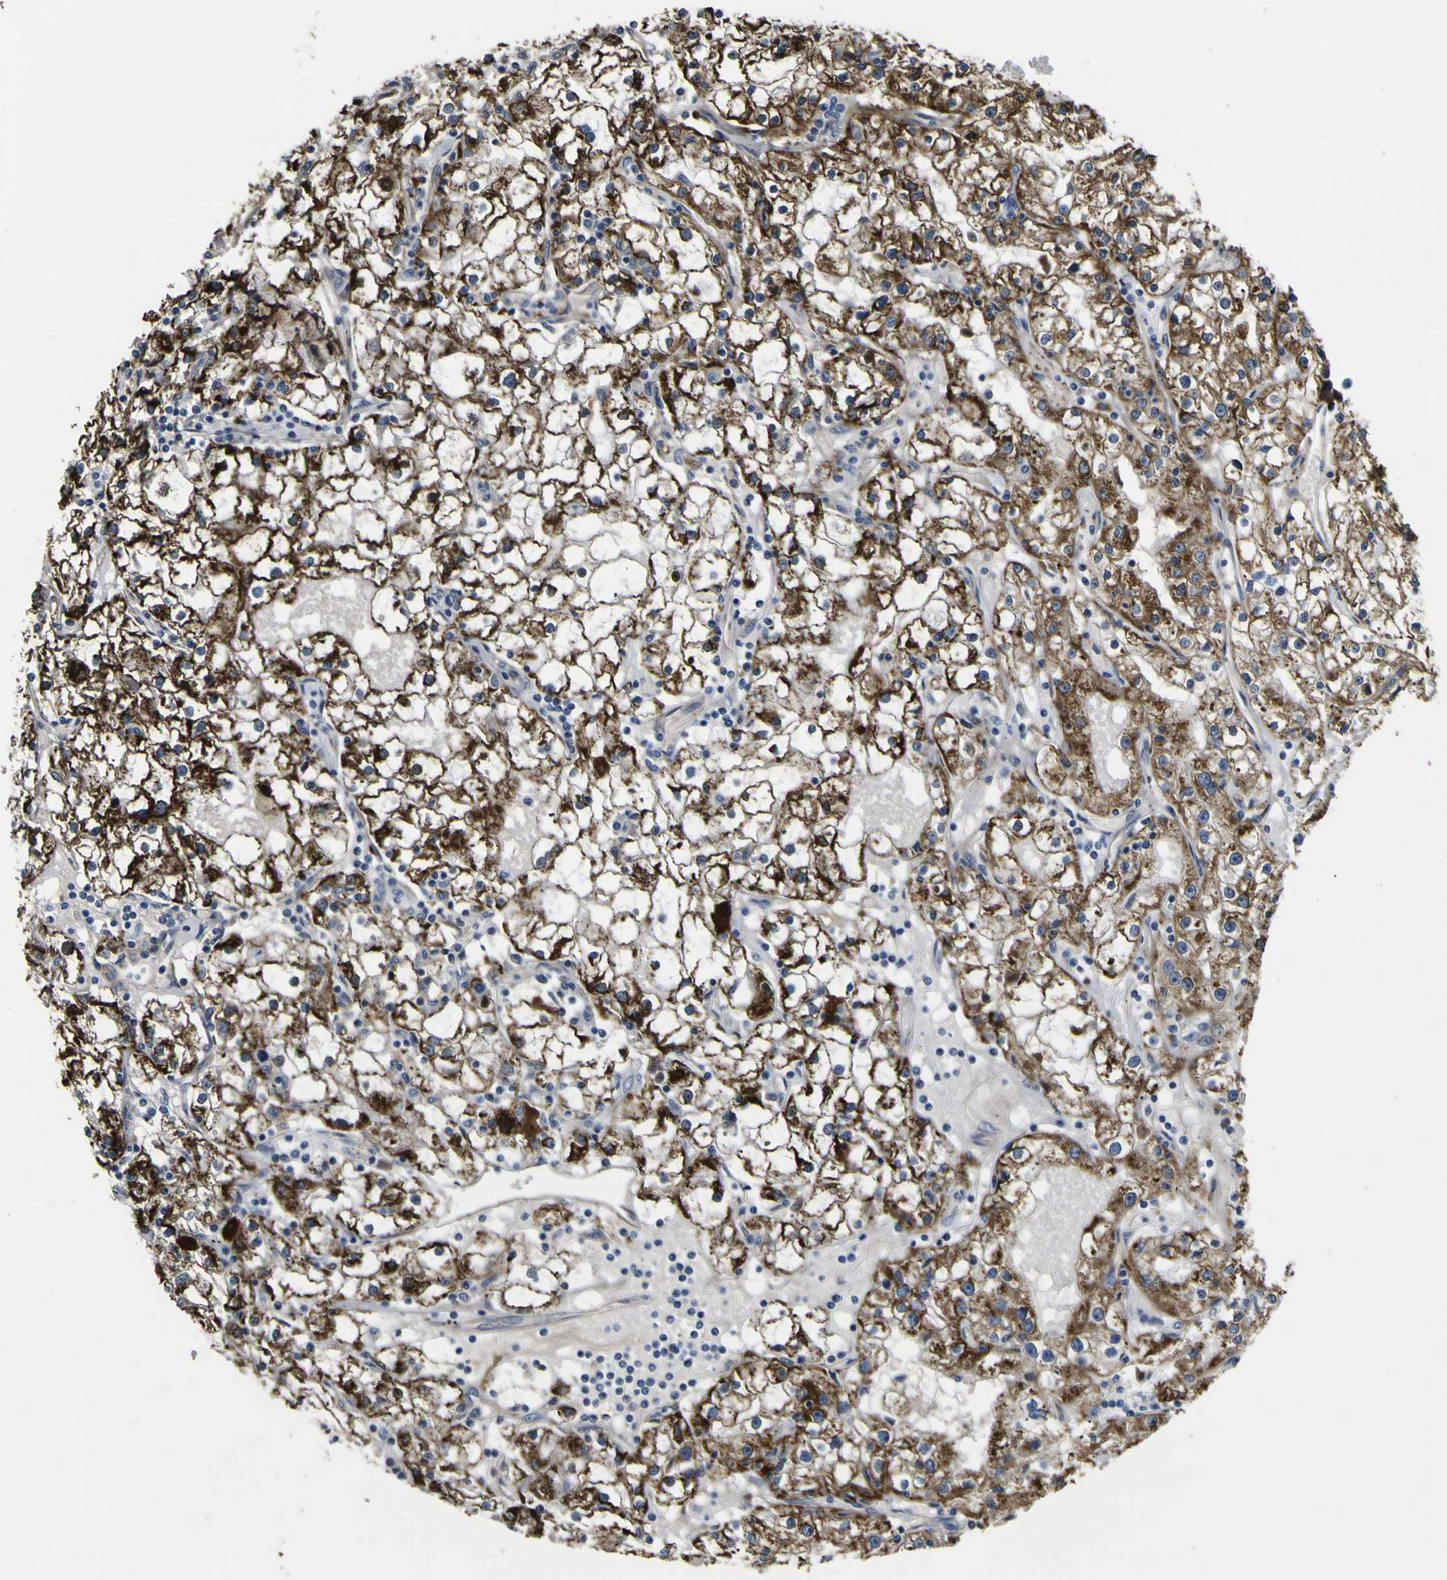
{"staining": {"intensity": "strong", "quantity": ">75%", "location": "cytoplasmic/membranous"}, "tissue": "renal cancer", "cell_type": "Tumor cells", "image_type": "cancer", "snomed": [{"axis": "morphology", "description": "Adenocarcinoma, NOS"}, {"axis": "topography", "description": "Kidney"}], "caption": "A photomicrograph of renal cancer stained for a protein shows strong cytoplasmic/membranous brown staining in tumor cells. Nuclei are stained in blue.", "gene": "GPLD1", "patient": {"sex": "male", "age": 56}}